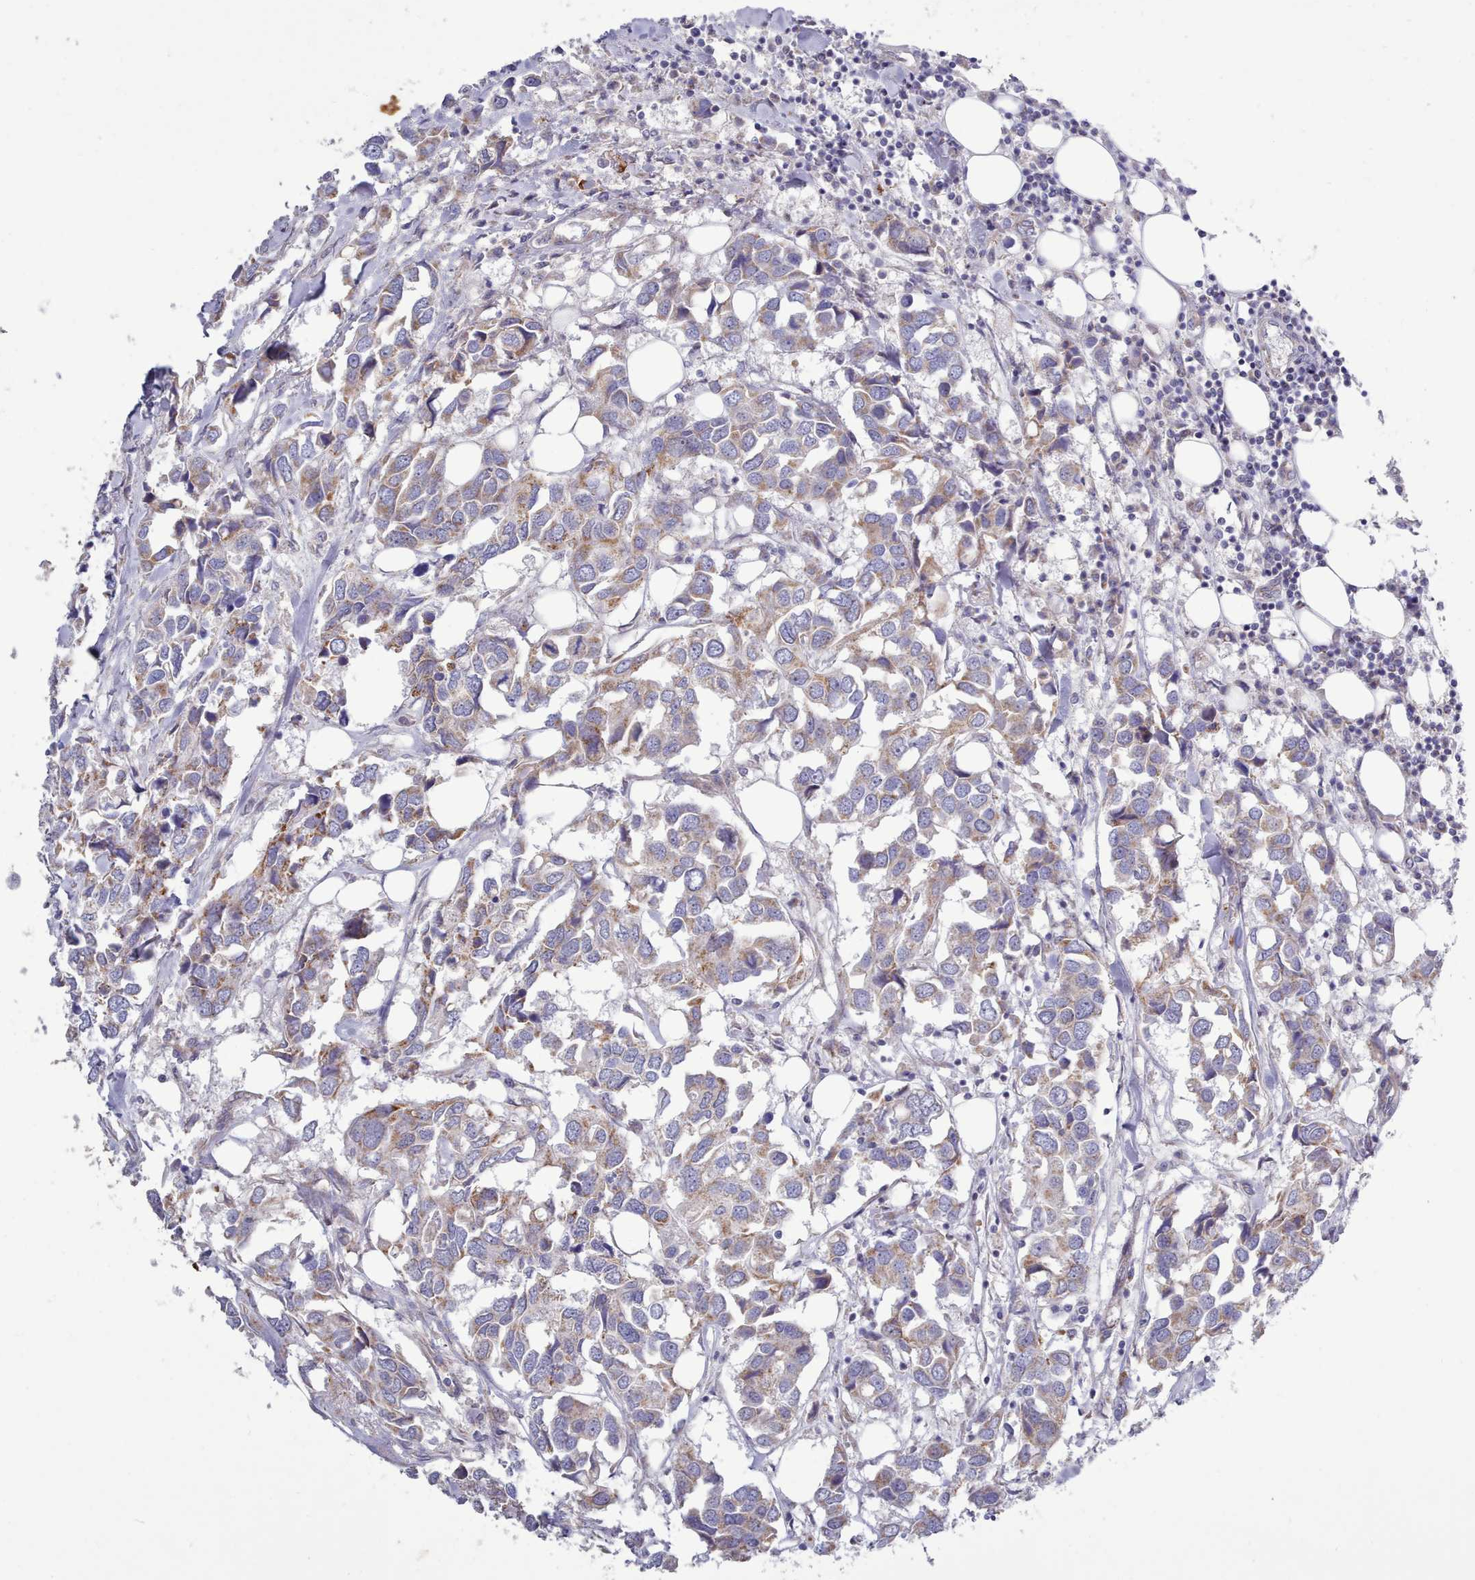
{"staining": {"intensity": "moderate", "quantity": "25%-75%", "location": "cytoplasmic/membranous"}, "tissue": "breast cancer", "cell_type": "Tumor cells", "image_type": "cancer", "snomed": [{"axis": "morphology", "description": "Duct carcinoma"}, {"axis": "topography", "description": "Breast"}], "caption": "Immunohistochemical staining of breast cancer exhibits medium levels of moderate cytoplasmic/membranous expression in approximately 25%-75% of tumor cells.", "gene": "MRPL21", "patient": {"sex": "female", "age": 83}}